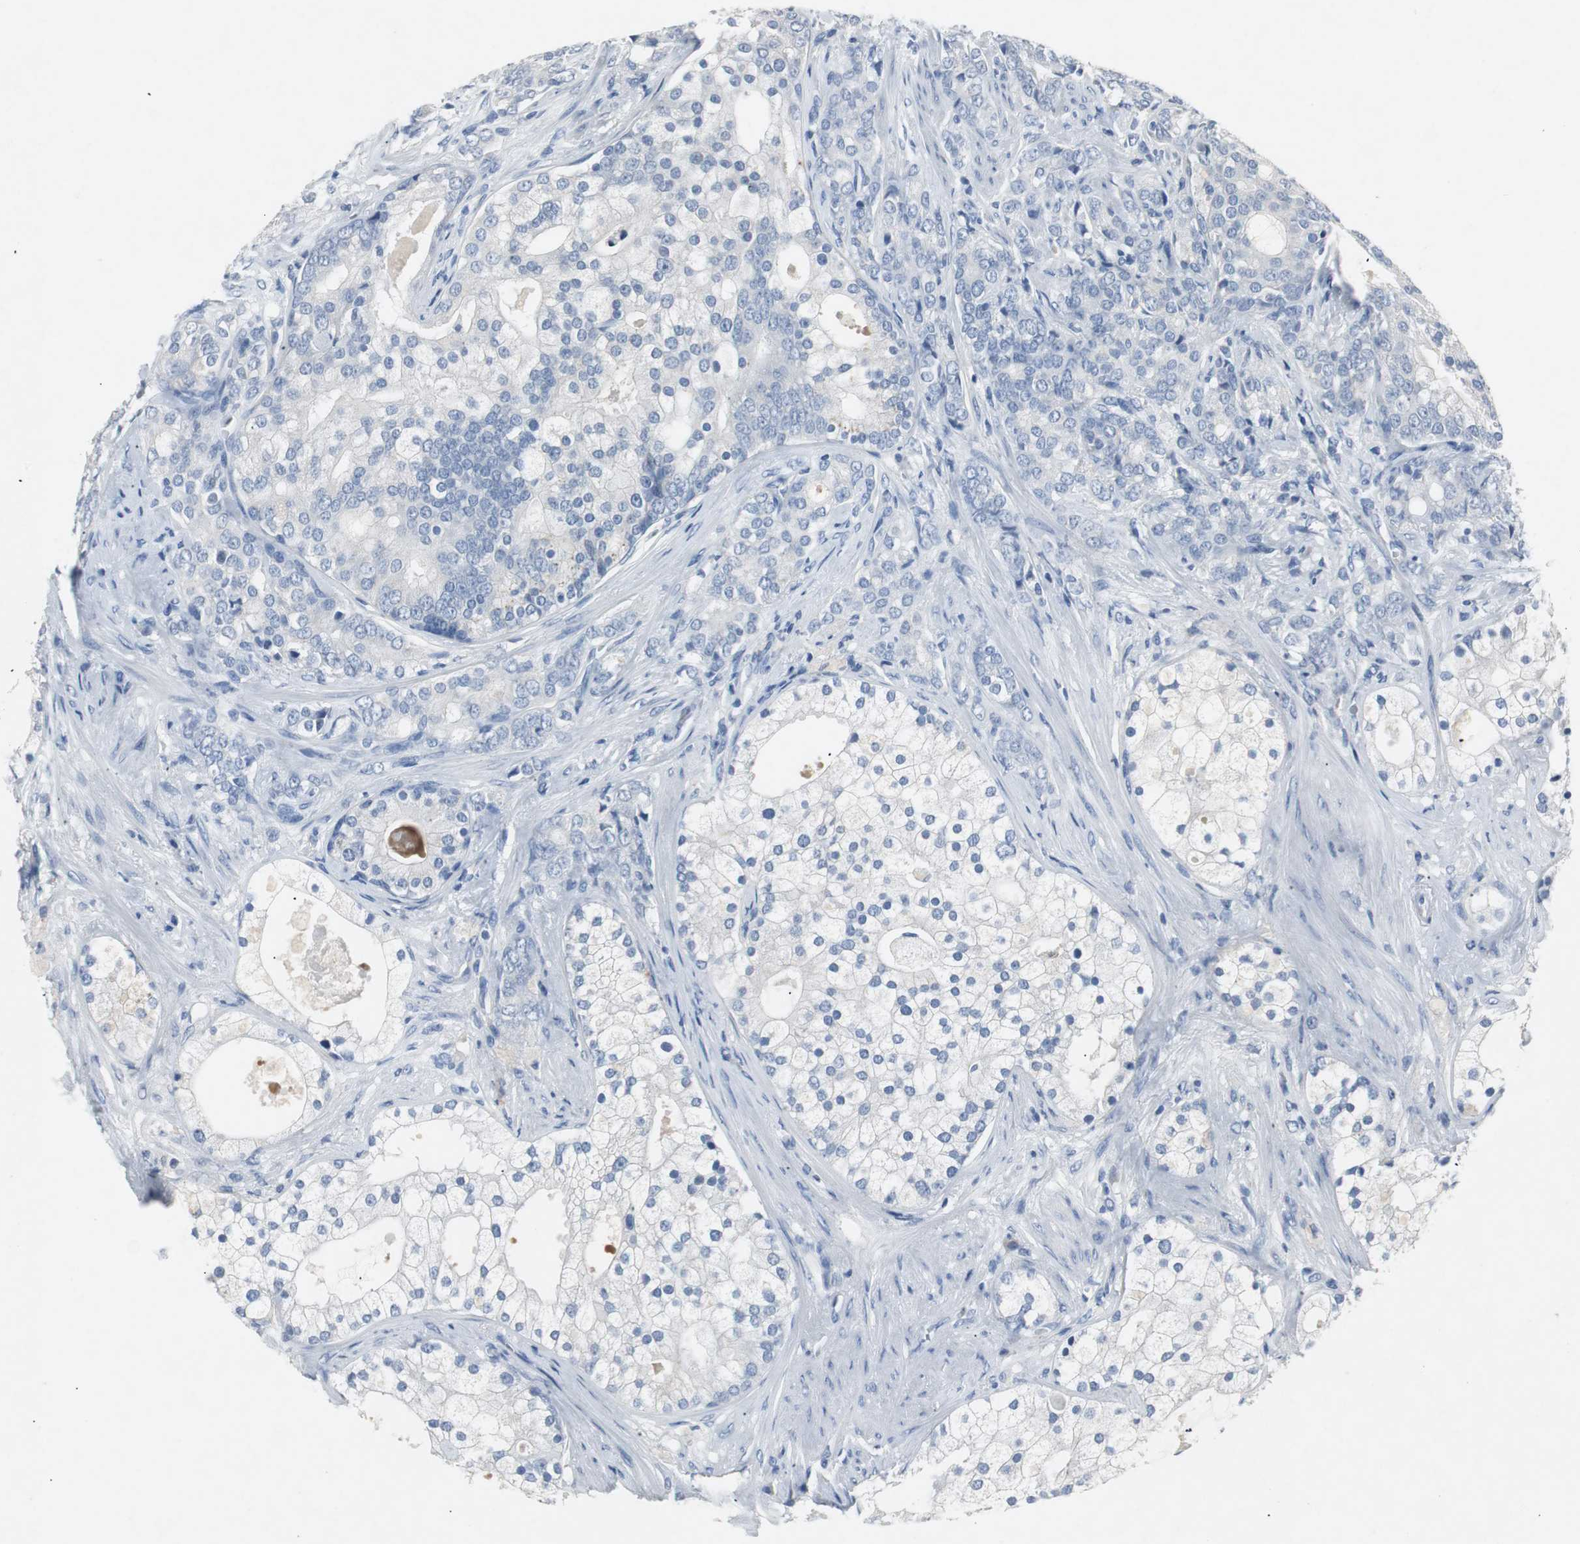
{"staining": {"intensity": "negative", "quantity": "none", "location": "none"}, "tissue": "prostate cancer", "cell_type": "Tumor cells", "image_type": "cancer", "snomed": [{"axis": "morphology", "description": "Adenocarcinoma, Low grade"}, {"axis": "topography", "description": "Prostate"}], "caption": "Prostate low-grade adenocarcinoma was stained to show a protein in brown. There is no significant positivity in tumor cells.", "gene": "LRP2", "patient": {"sex": "male", "age": 58}}